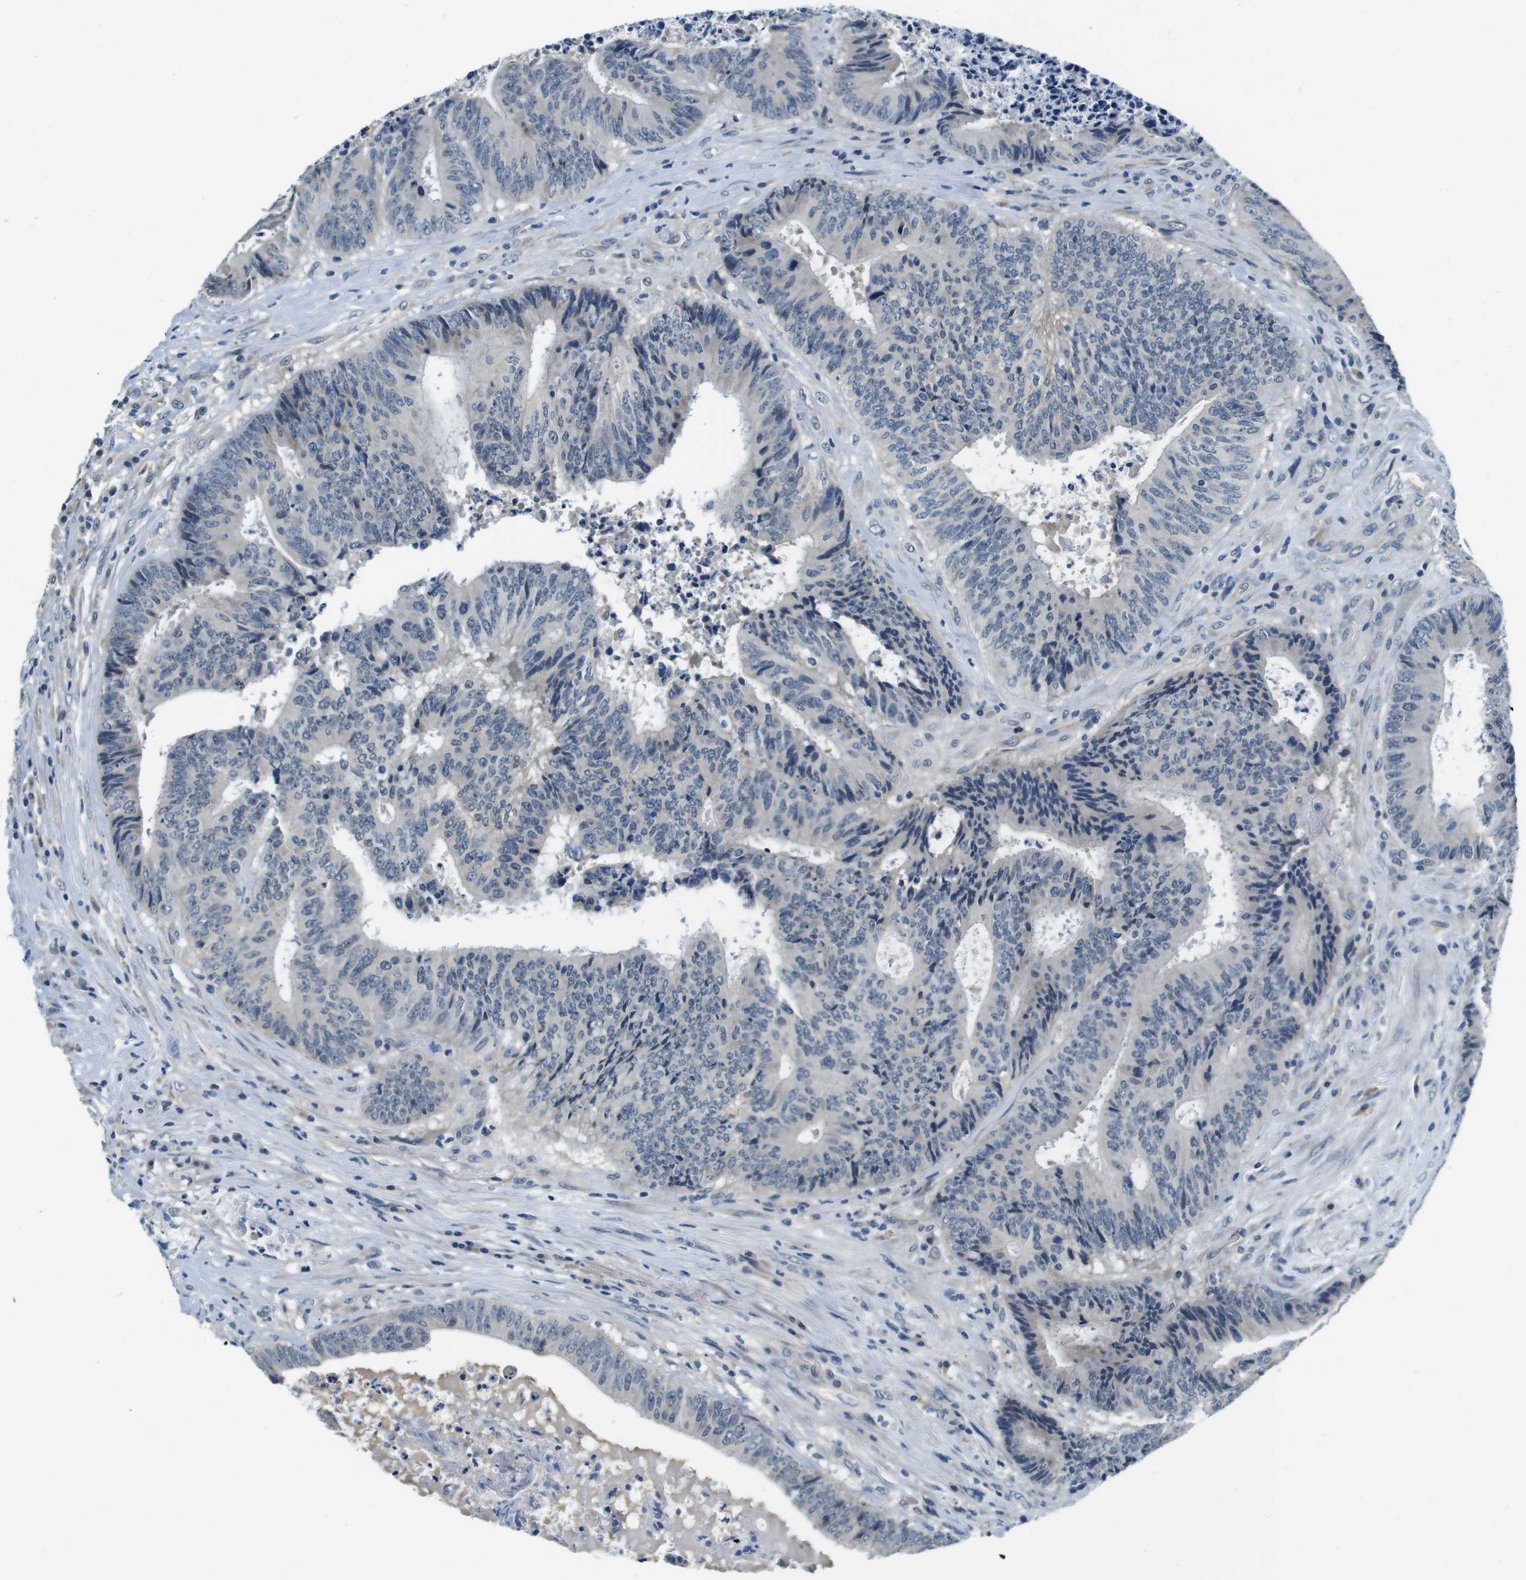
{"staining": {"intensity": "negative", "quantity": "none", "location": "none"}, "tissue": "colorectal cancer", "cell_type": "Tumor cells", "image_type": "cancer", "snomed": [{"axis": "morphology", "description": "Adenocarcinoma, NOS"}, {"axis": "topography", "description": "Rectum"}], "caption": "Protein analysis of colorectal cancer exhibits no significant expression in tumor cells.", "gene": "DTNA", "patient": {"sex": "male", "age": 72}}